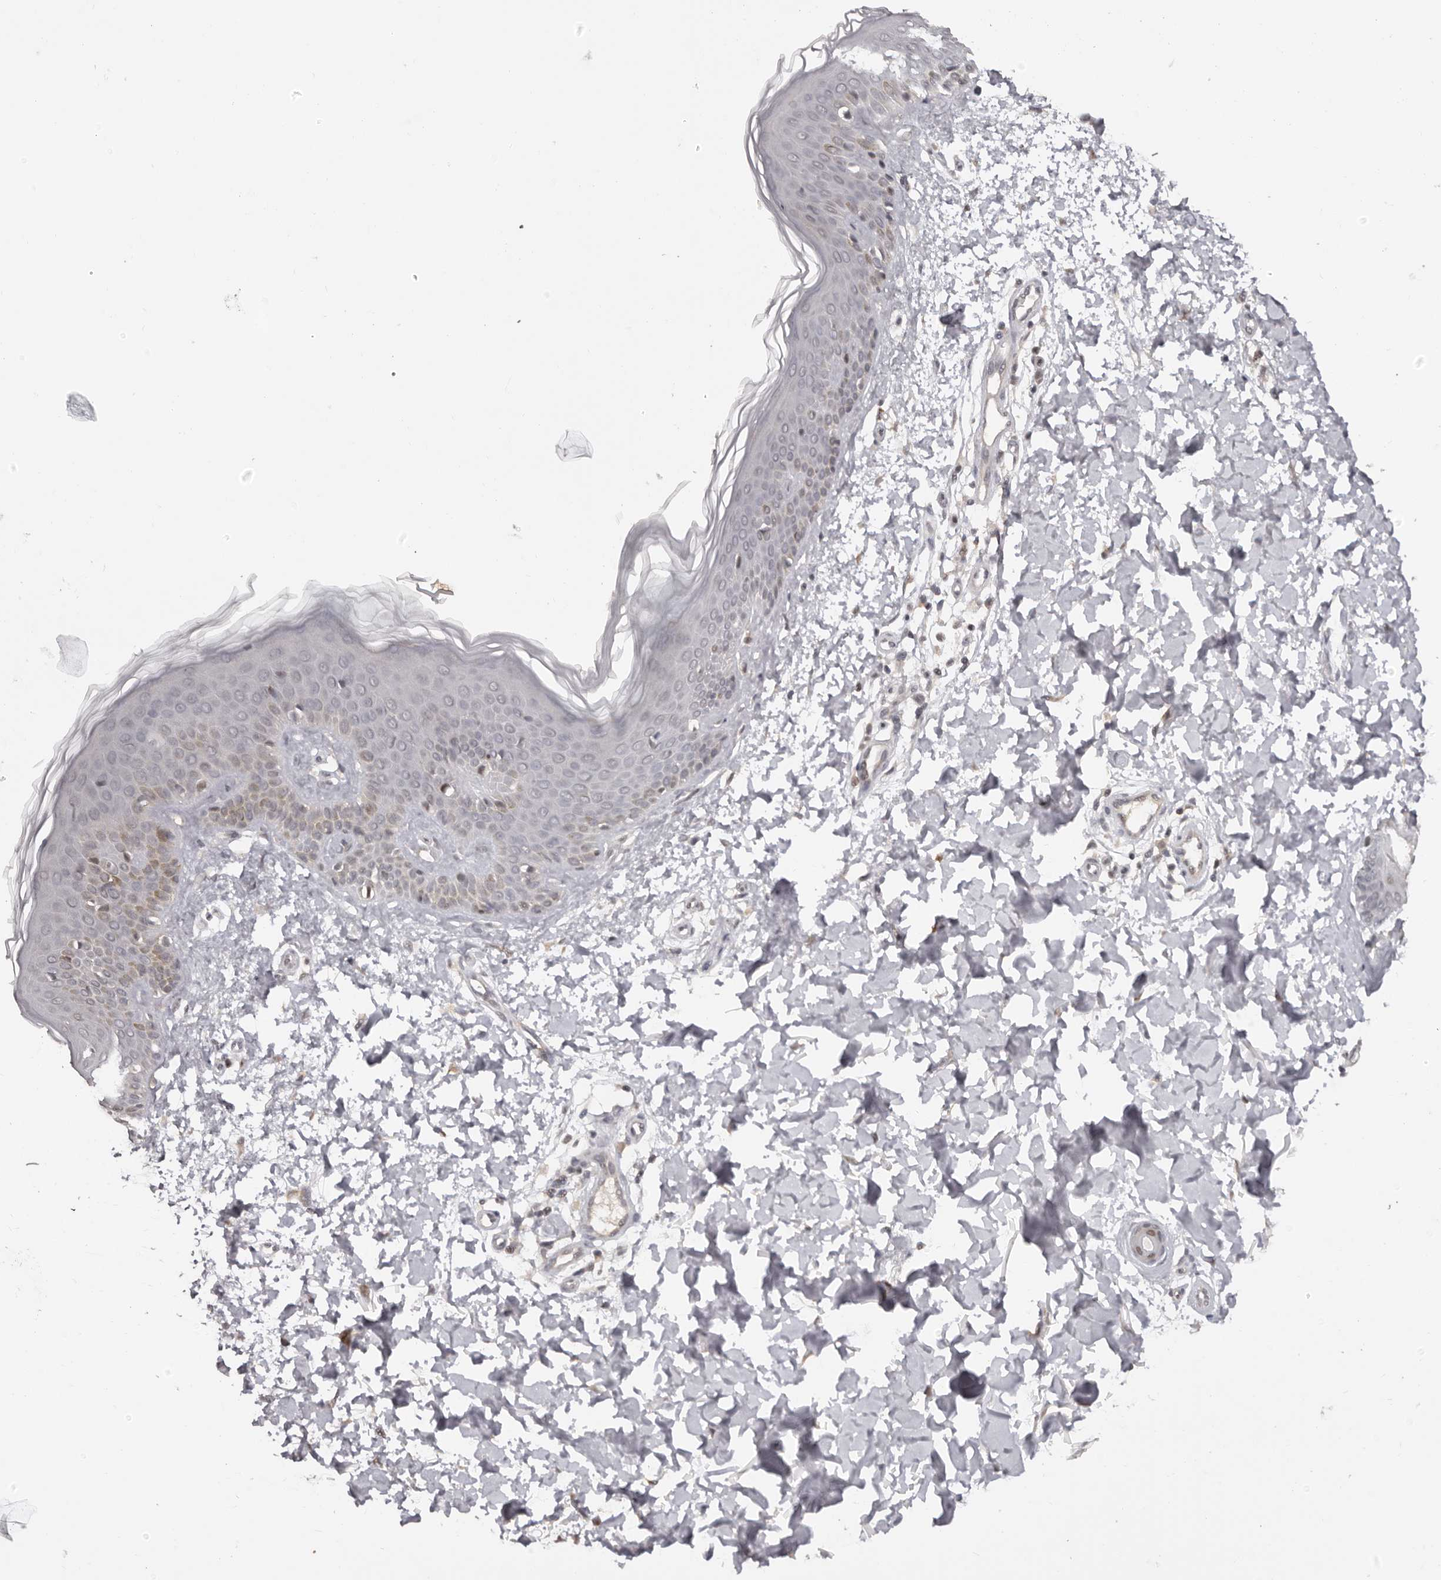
{"staining": {"intensity": "weak", "quantity": ">75%", "location": "cytoplasmic/membranous"}, "tissue": "skin", "cell_type": "Fibroblasts", "image_type": "normal", "snomed": [{"axis": "morphology", "description": "Normal tissue, NOS"}, {"axis": "topography", "description": "Skin"}], "caption": "IHC photomicrograph of normal skin: skin stained using immunohistochemistry displays low levels of weak protein expression localized specifically in the cytoplasmic/membranous of fibroblasts, appearing as a cytoplasmic/membranous brown color.", "gene": "TBX5", "patient": {"sex": "male", "age": 37}}